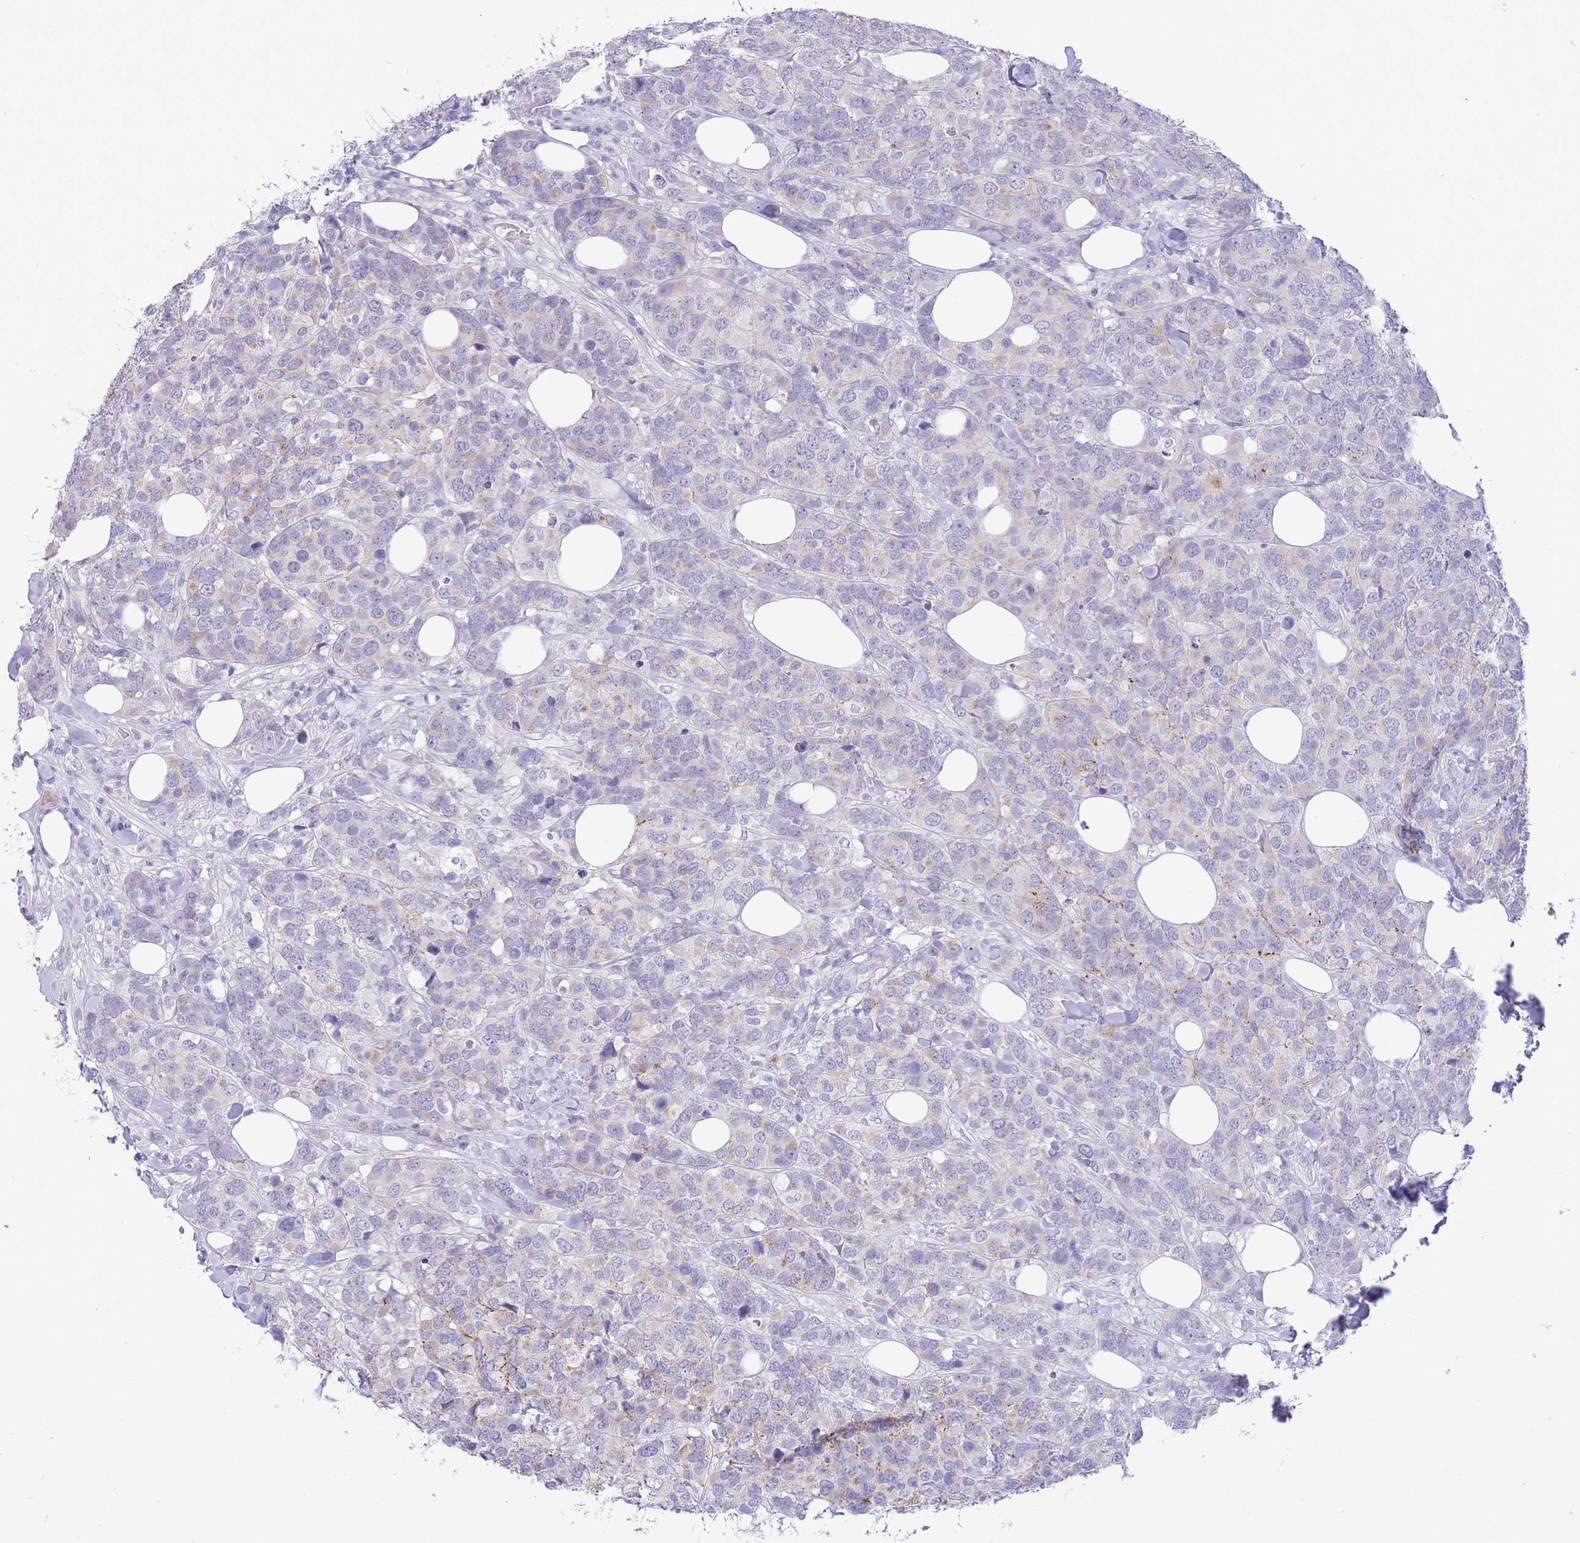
{"staining": {"intensity": "weak", "quantity": "<25%", "location": "cytoplasmic/membranous"}, "tissue": "breast cancer", "cell_type": "Tumor cells", "image_type": "cancer", "snomed": [{"axis": "morphology", "description": "Lobular carcinoma"}, {"axis": "topography", "description": "Breast"}], "caption": "Protein analysis of breast cancer demonstrates no significant positivity in tumor cells.", "gene": "ASAP3", "patient": {"sex": "female", "age": 59}}